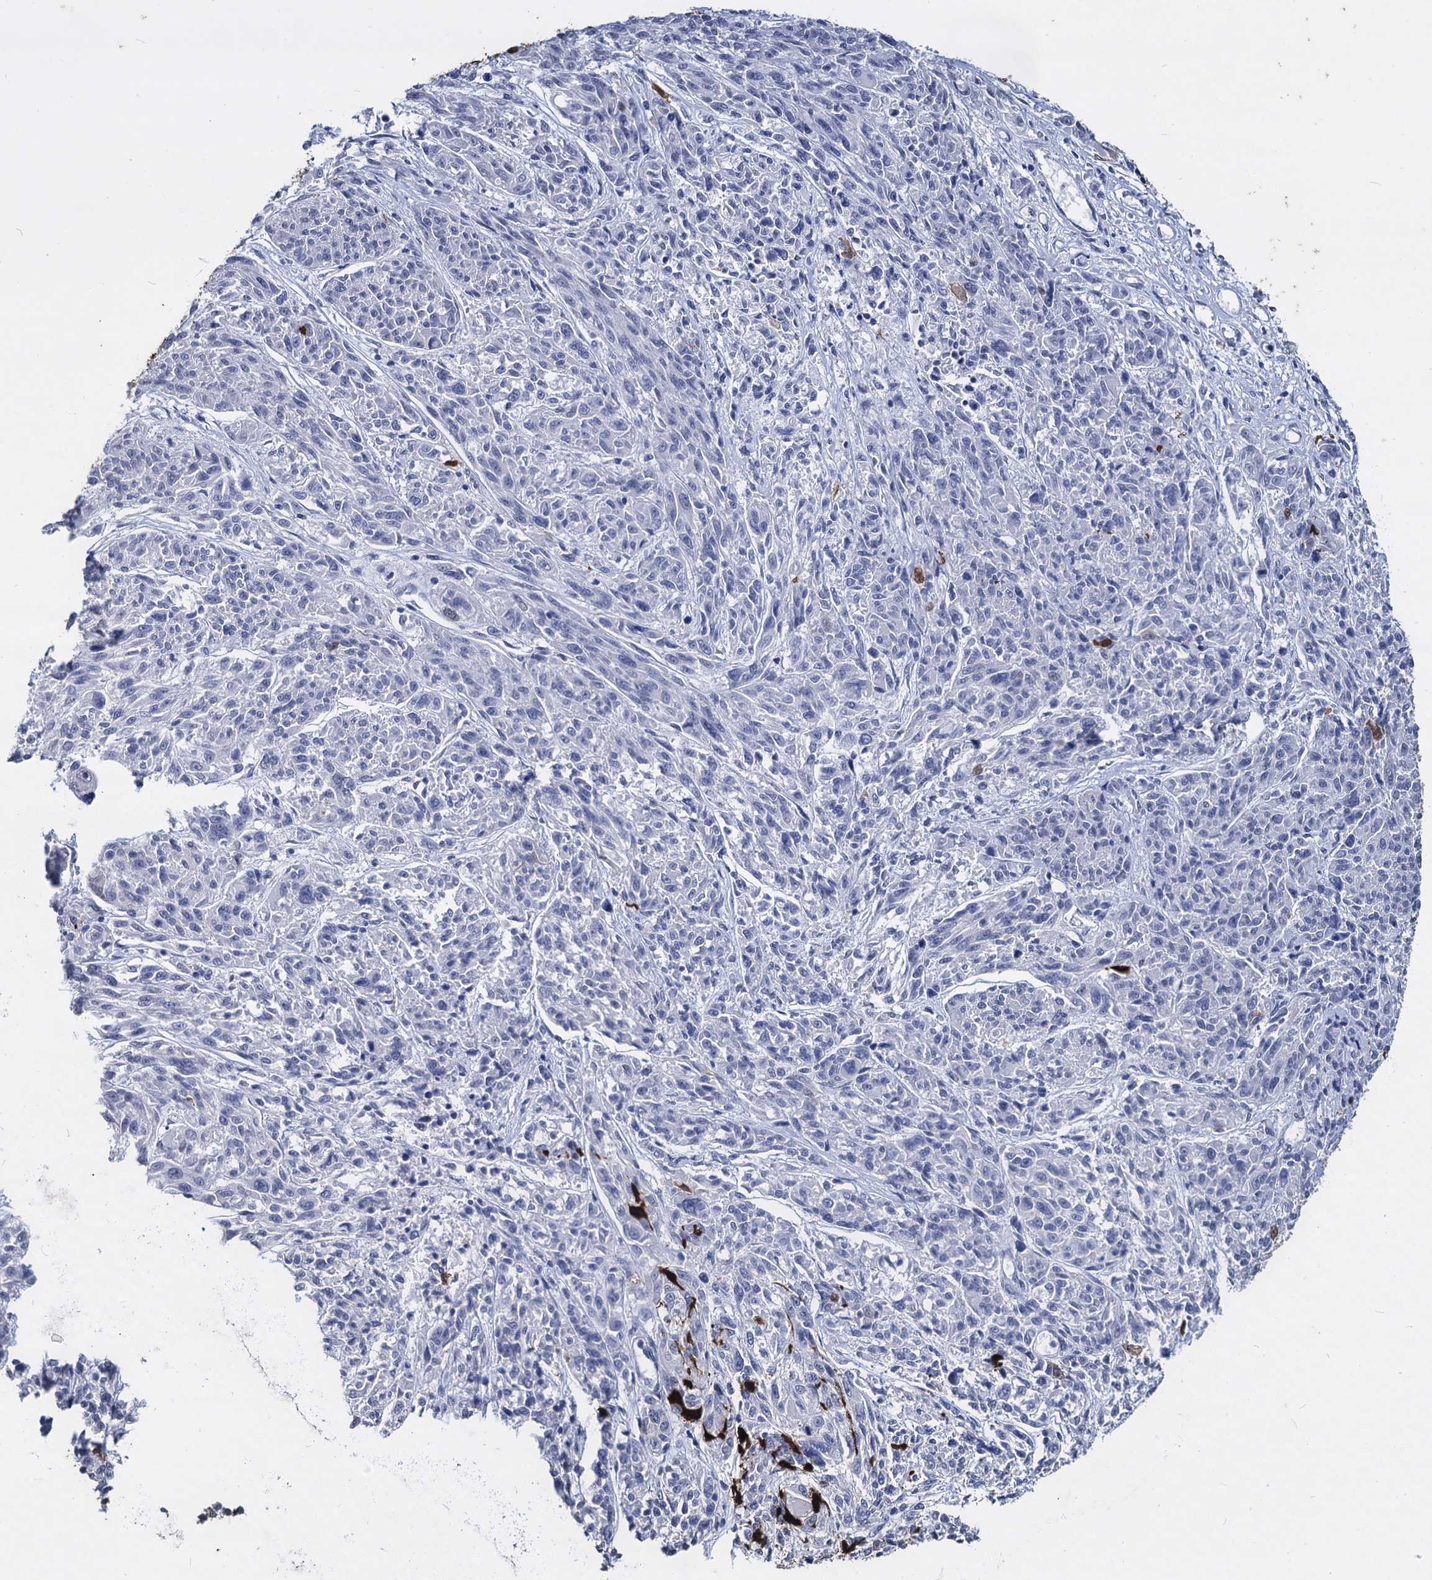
{"staining": {"intensity": "negative", "quantity": "none", "location": "none"}, "tissue": "melanoma", "cell_type": "Tumor cells", "image_type": "cancer", "snomed": [{"axis": "morphology", "description": "Malignant melanoma, NOS"}, {"axis": "topography", "description": "Skin"}], "caption": "Protein analysis of melanoma demonstrates no significant staining in tumor cells. (DAB (3,3'-diaminobenzidine) IHC, high magnification).", "gene": "MAGEA4", "patient": {"sex": "male", "age": 53}}